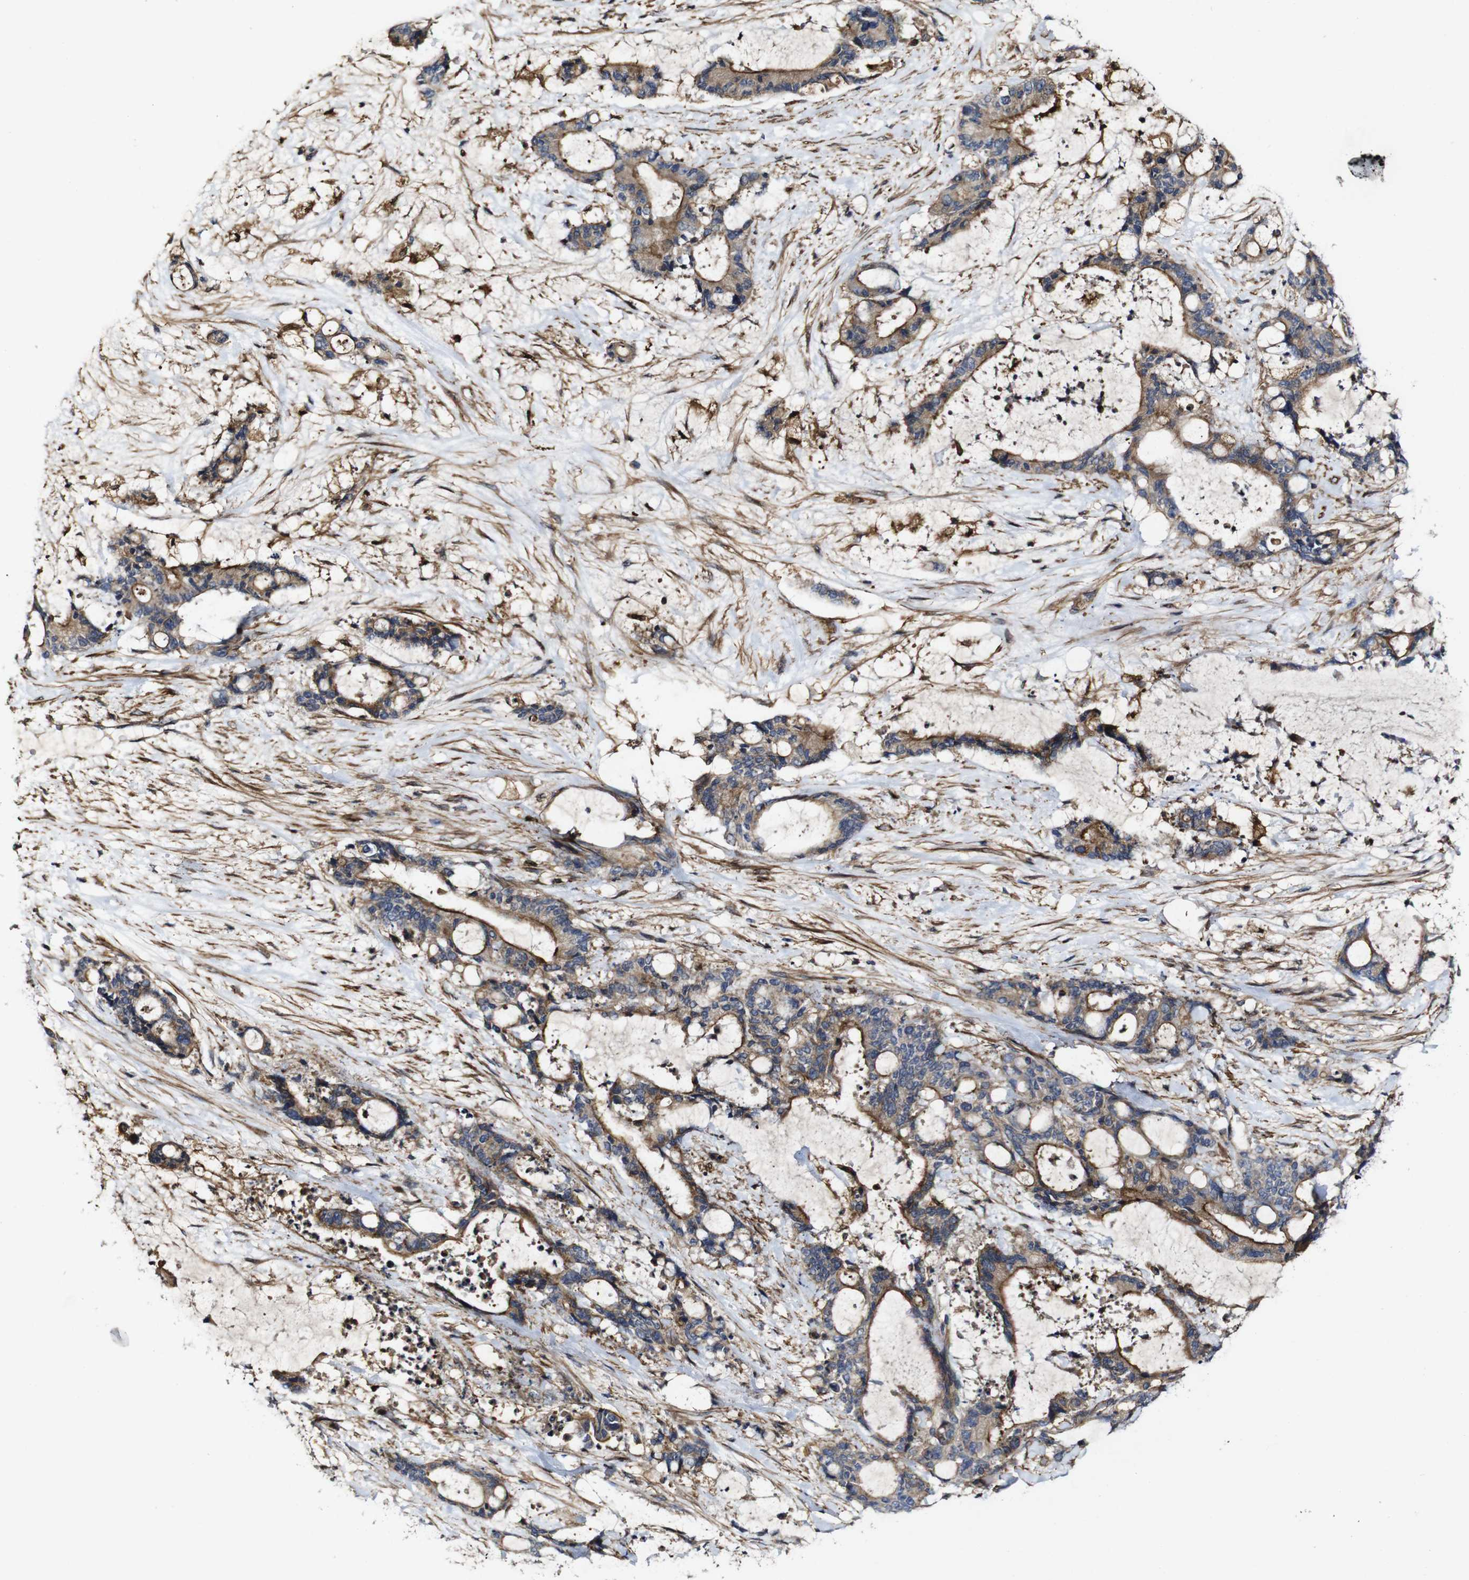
{"staining": {"intensity": "moderate", "quantity": ">75%", "location": "cytoplasmic/membranous"}, "tissue": "liver cancer", "cell_type": "Tumor cells", "image_type": "cancer", "snomed": [{"axis": "morphology", "description": "Normal tissue, NOS"}, {"axis": "morphology", "description": "Cholangiocarcinoma"}, {"axis": "topography", "description": "Liver"}, {"axis": "topography", "description": "Peripheral nerve tissue"}], "caption": "Tumor cells demonstrate medium levels of moderate cytoplasmic/membranous expression in about >75% of cells in human liver cholangiocarcinoma.", "gene": "GSDME", "patient": {"sex": "female", "age": 73}}